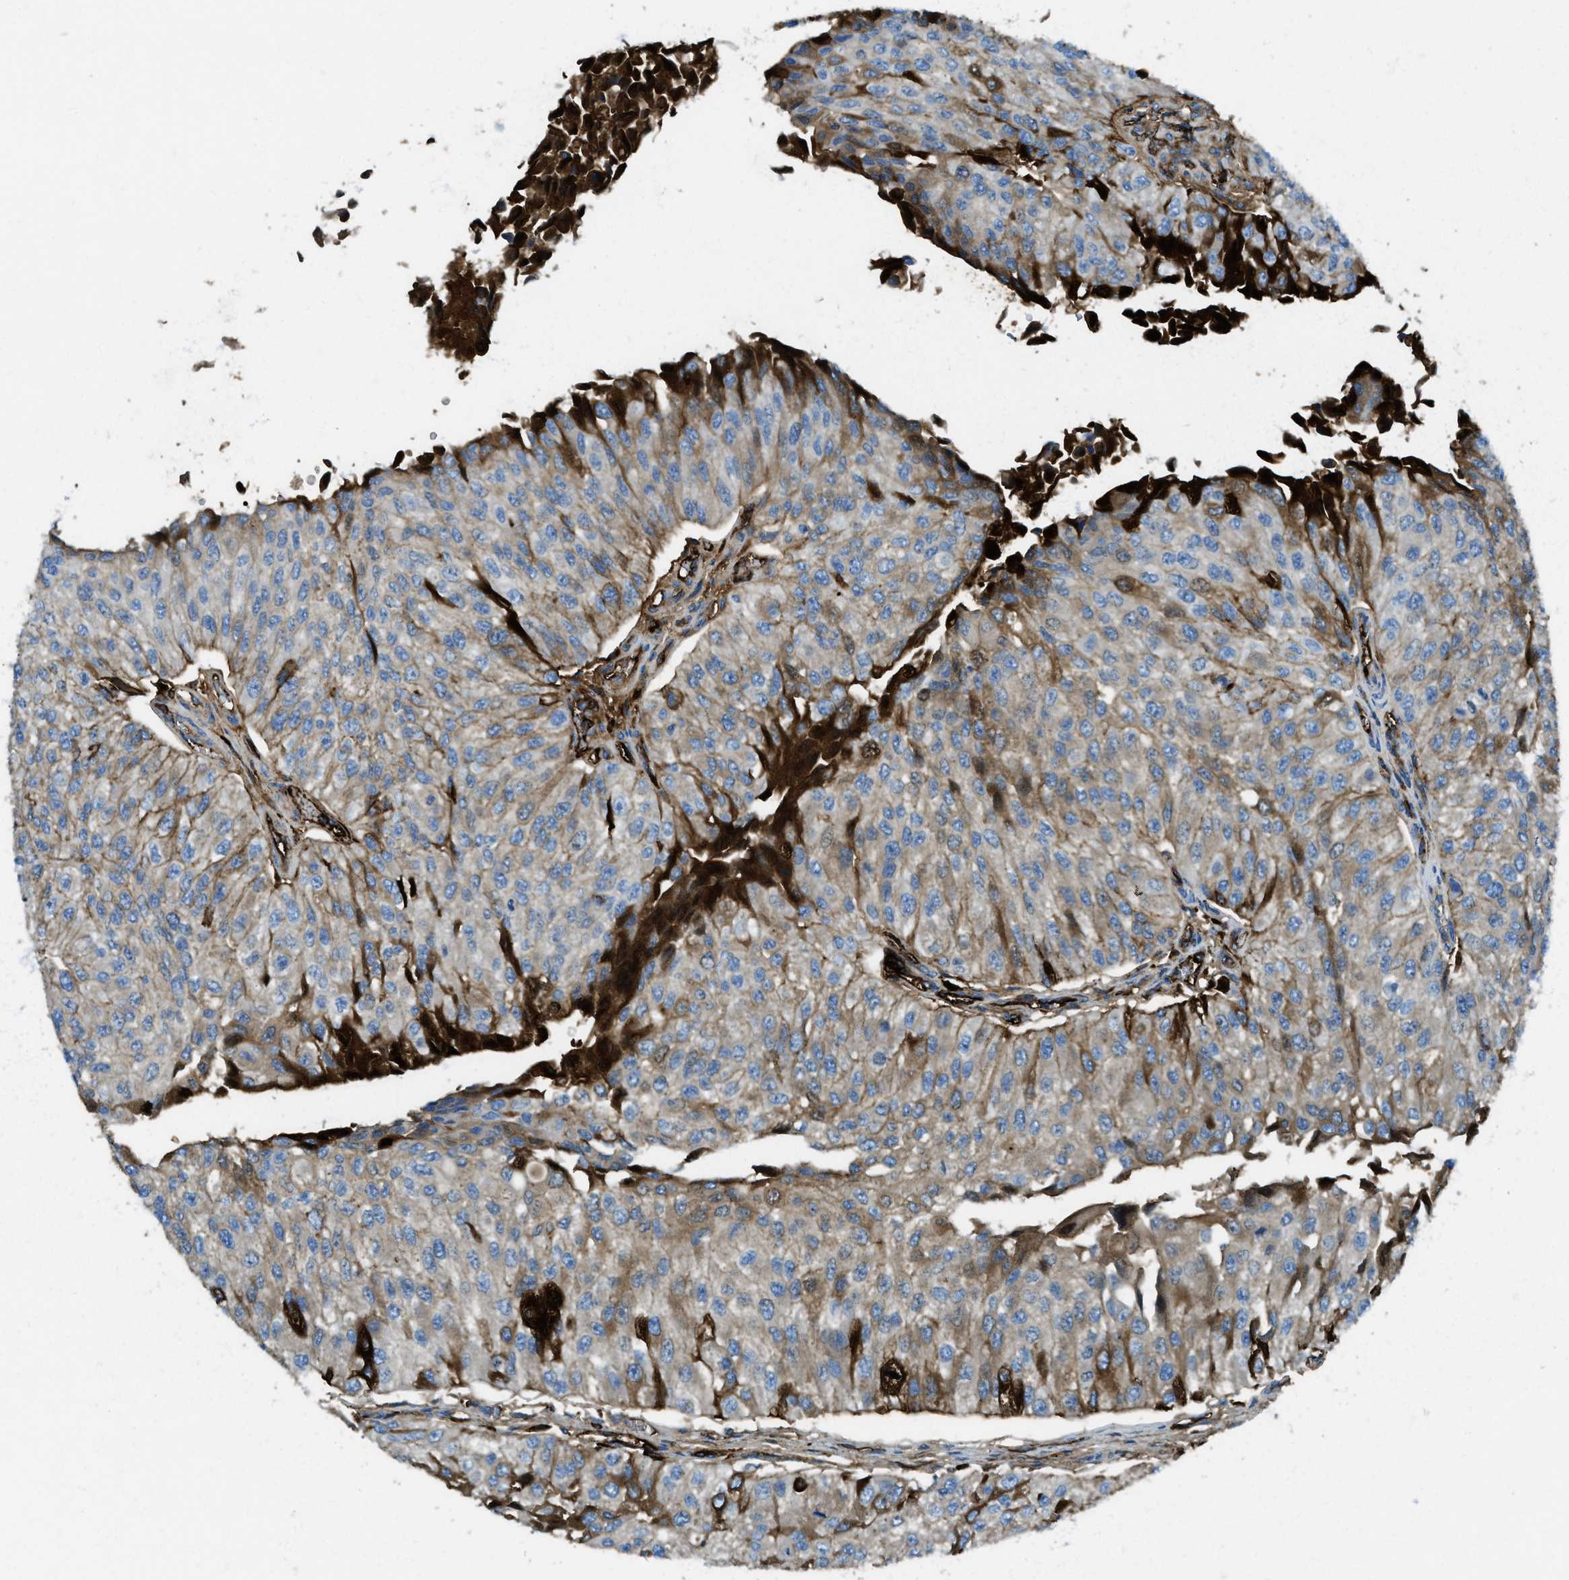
{"staining": {"intensity": "moderate", "quantity": "25%-75%", "location": "cytoplasmic/membranous"}, "tissue": "urothelial cancer", "cell_type": "Tumor cells", "image_type": "cancer", "snomed": [{"axis": "morphology", "description": "Urothelial carcinoma, High grade"}, {"axis": "topography", "description": "Kidney"}, {"axis": "topography", "description": "Urinary bladder"}], "caption": "IHC staining of urothelial carcinoma (high-grade), which reveals medium levels of moderate cytoplasmic/membranous staining in approximately 25%-75% of tumor cells indicating moderate cytoplasmic/membranous protein staining. The staining was performed using DAB (brown) for protein detection and nuclei were counterstained in hematoxylin (blue).", "gene": "TRIM59", "patient": {"sex": "male", "age": 77}}